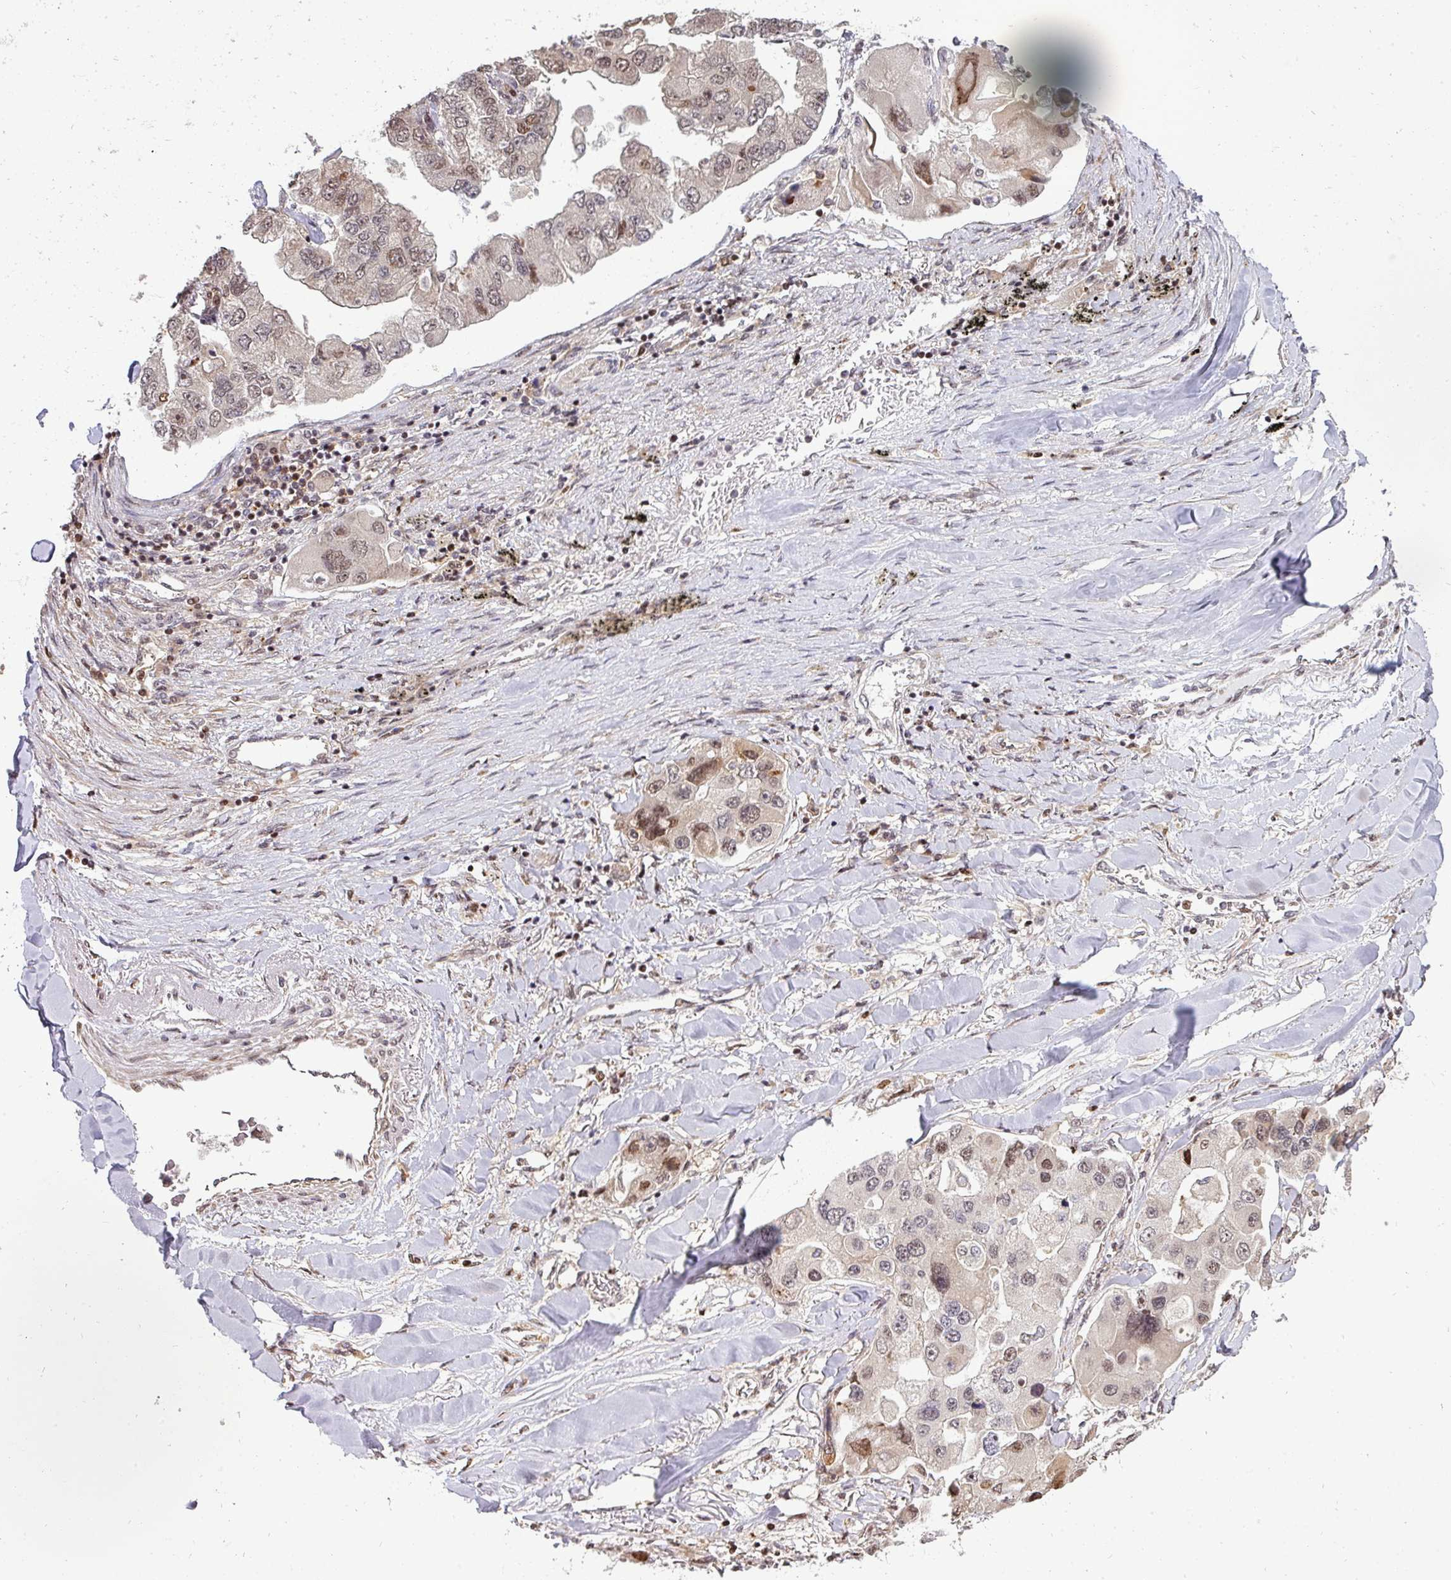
{"staining": {"intensity": "moderate", "quantity": "25%-75%", "location": "nuclear"}, "tissue": "lung cancer", "cell_type": "Tumor cells", "image_type": "cancer", "snomed": [{"axis": "morphology", "description": "Adenocarcinoma, NOS"}, {"axis": "topography", "description": "Lung"}], "caption": "This photomicrograph demonstrates lung cancer (adenocarcinoma) stained with IHC to label a protein in brown. The nuclear of tumor cells show moderate positivity for the protein. Nuclei are counter-stained blue.", "gene": "PATZ1", "patient": {"sex": "female", "age": 54}}